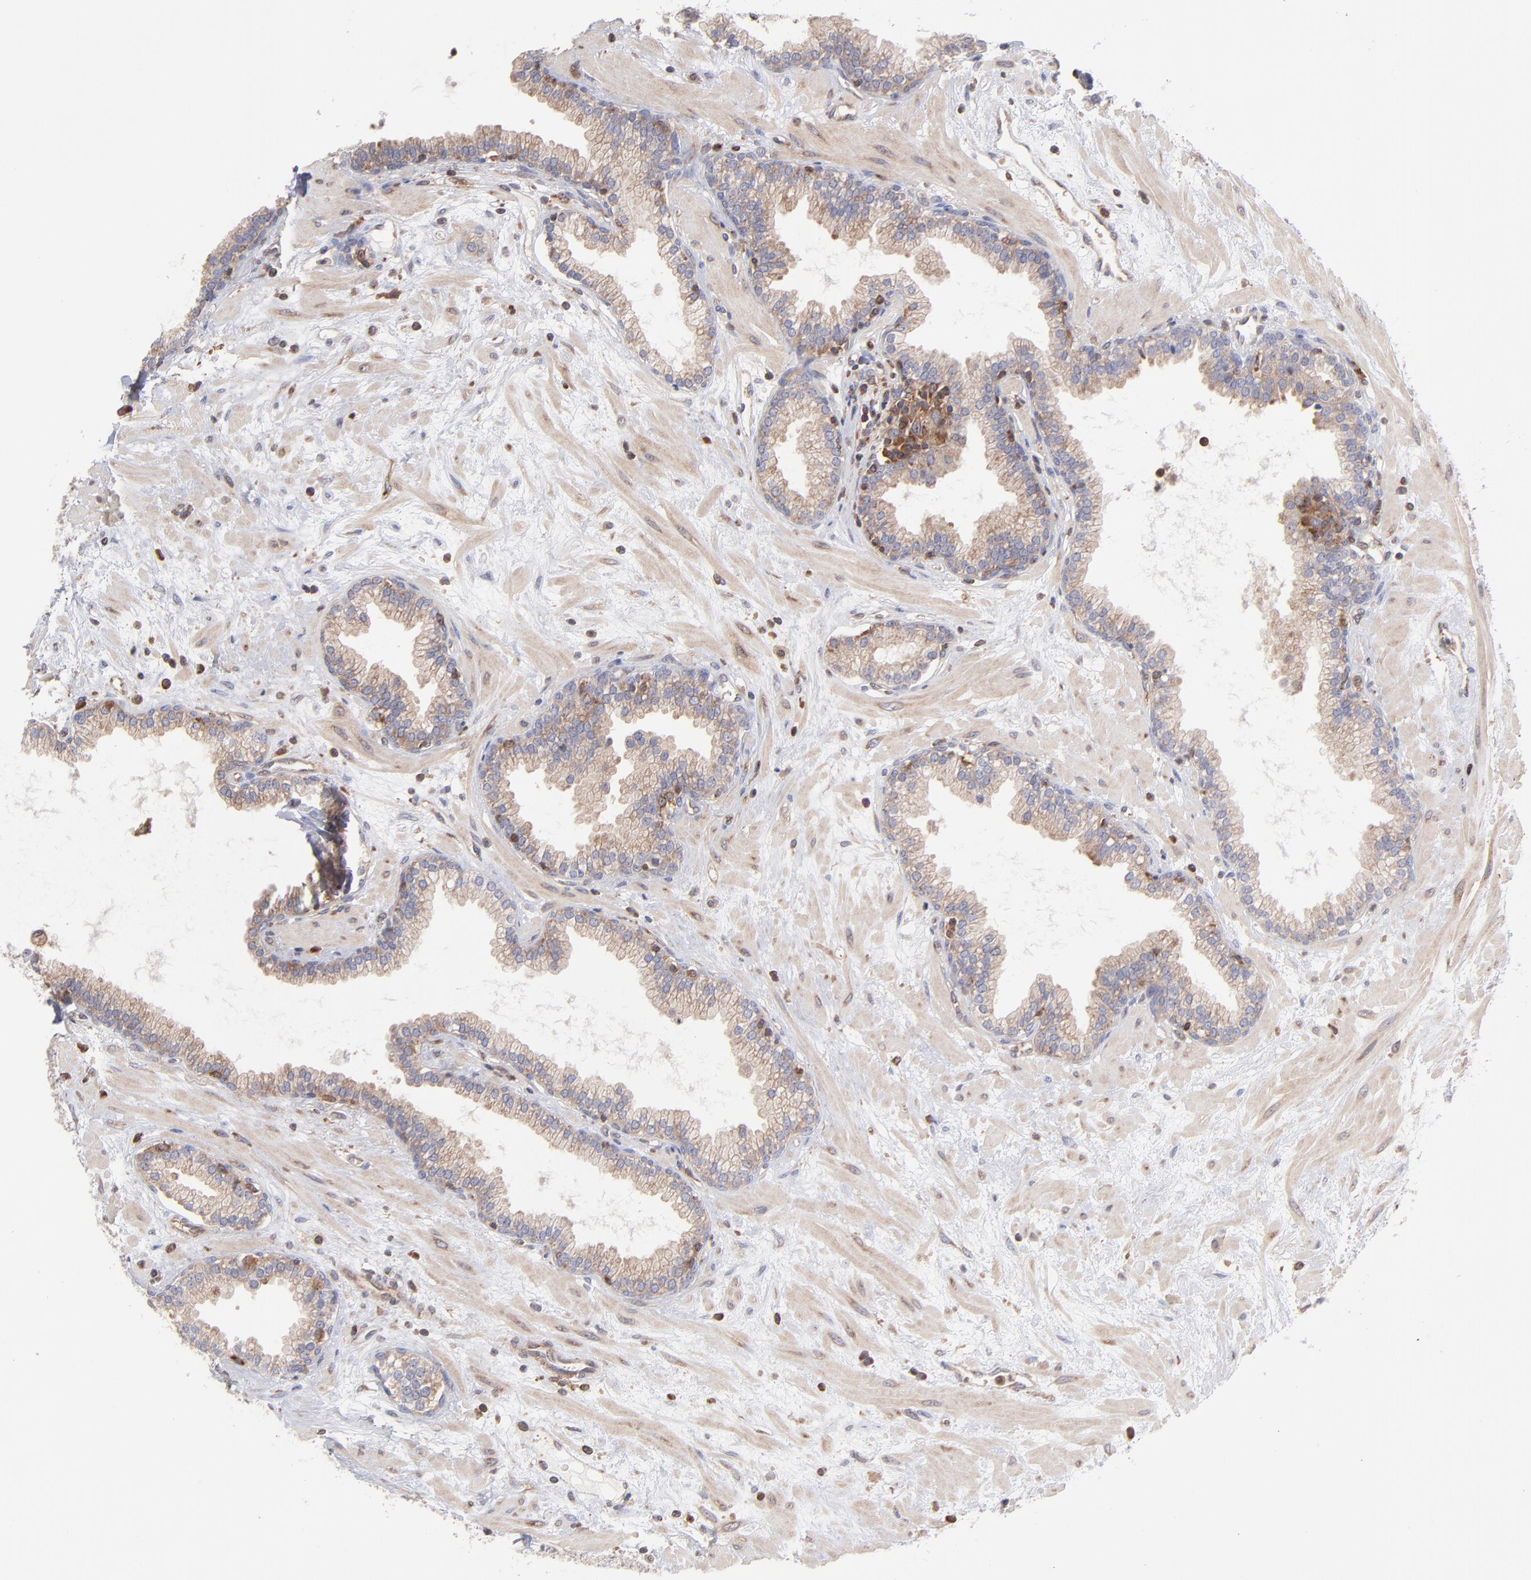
{"staining": {"intensity": "weak", "quantity": "<25%", "location": "cytoplasmic/membranous"}, "tissue": "prostate", "cell_type": "Glandular cells", "image_type": "normal", "snomed": [{"axis": "morphology", "description": "Normal tissue, NOS"}, {"axis": "topography", "description": "Prostate"}], "caption": "Immunohistochemistry (IHC) histopathology image of unremarkable prostate stained for a protein (brown), which displays no staining in glandular cells.", "gene": "MAPRE1", "patient": {"sex": "male", "age": 64}}